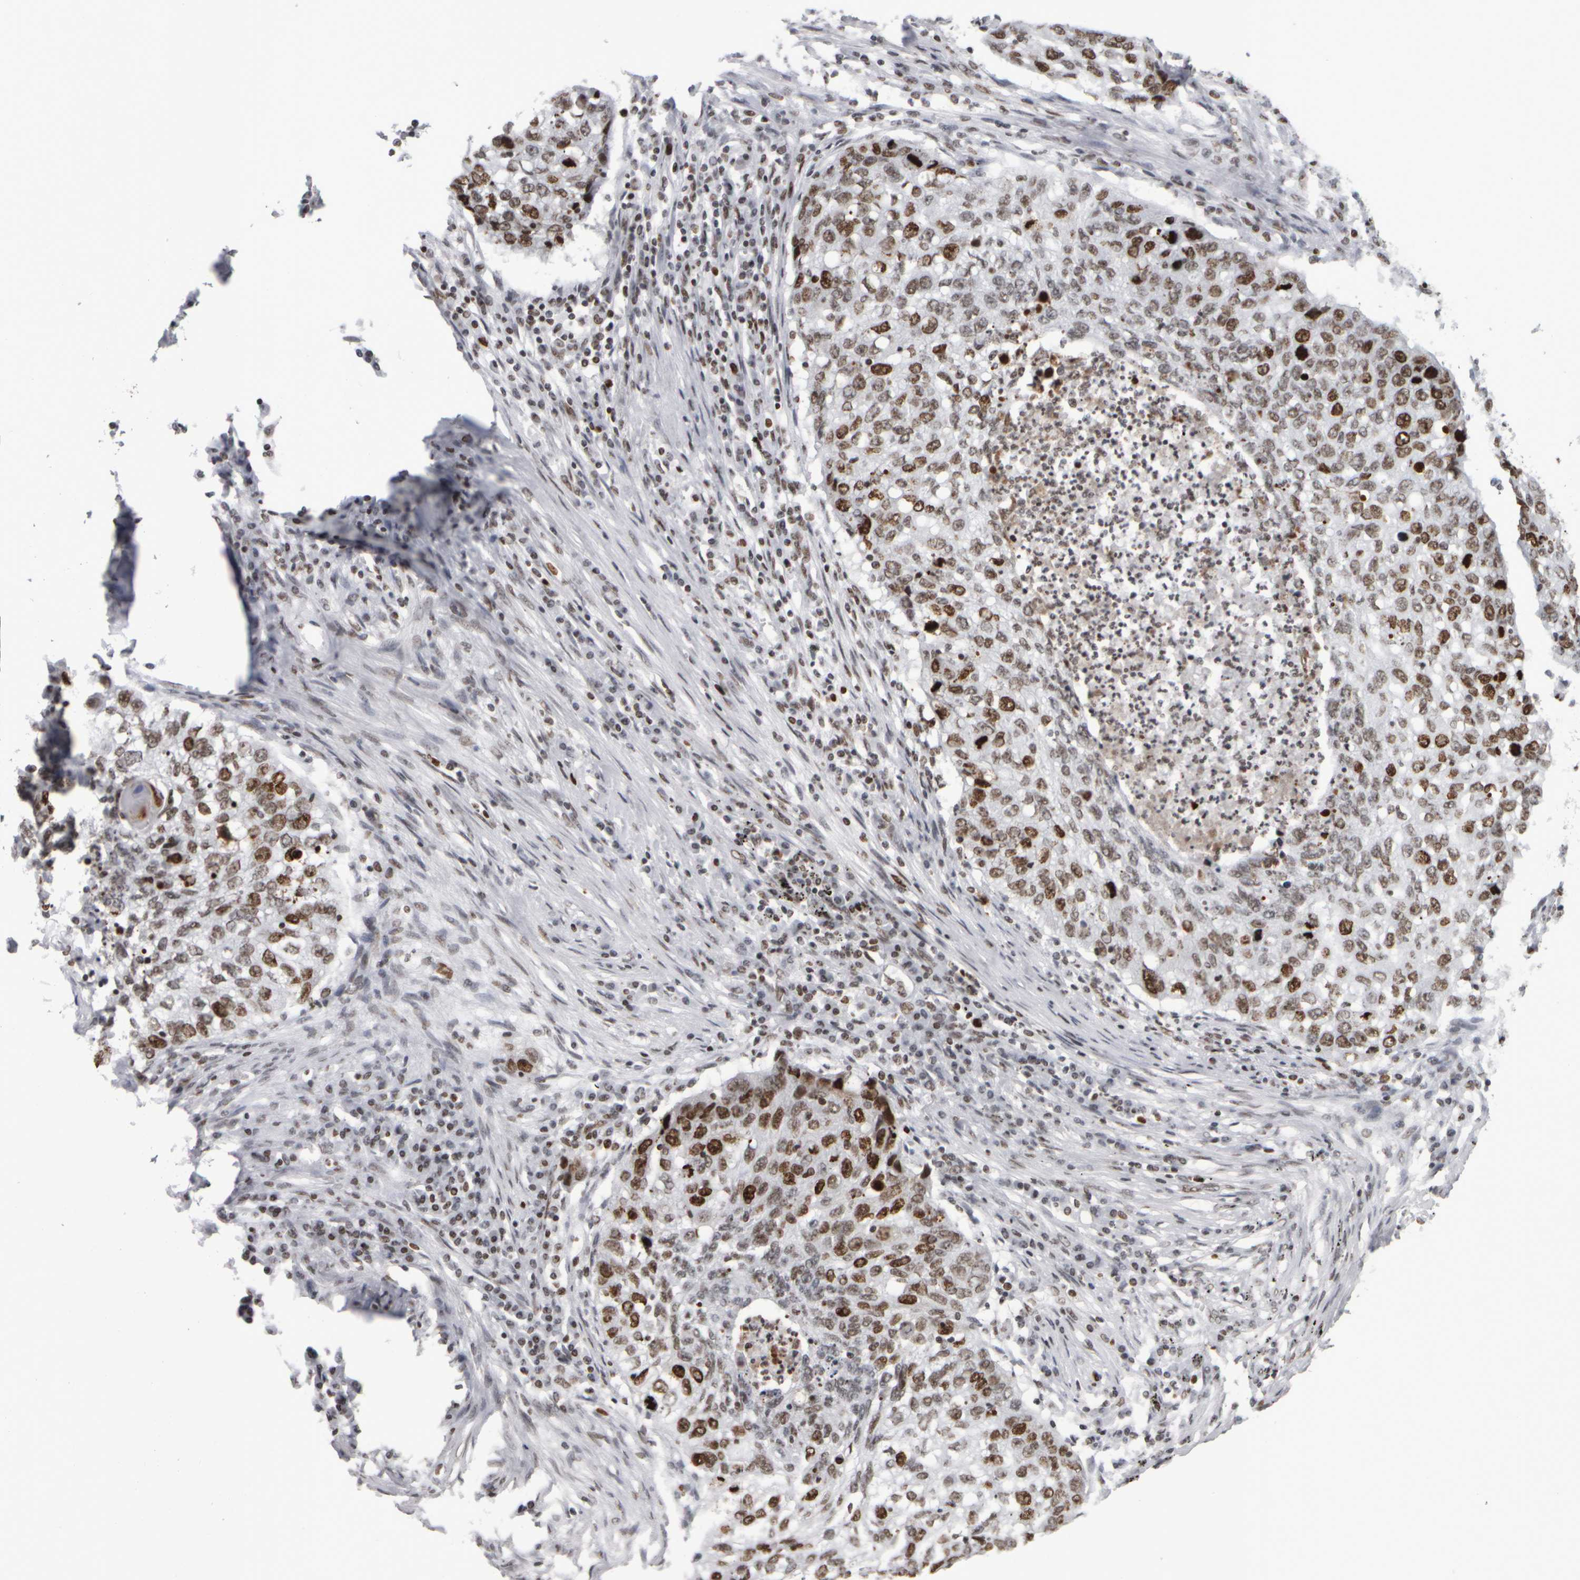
{"staining": {"intensity": "moderate", "quantity": ">75%", "location": "nuclear"}, "tissue": "lung cancer", "cell_type": "Tumor cells", "image_type": "cancer", "snomed": [{"axis": "morphology", "description": "Squamous cell carcinoma, NOS"}, {"axis": "topography", "description": "Lung"}], "caption": "An immunohistochemistry (IHC) micrograph of tumor tissue is shown. Protein staining in brown shows moderate nuclear positivity in squamous cell carcinoma (lung) within tumor cells.", "gene": "TOP2B", "patient": {"sex": "female", "age": 63}}